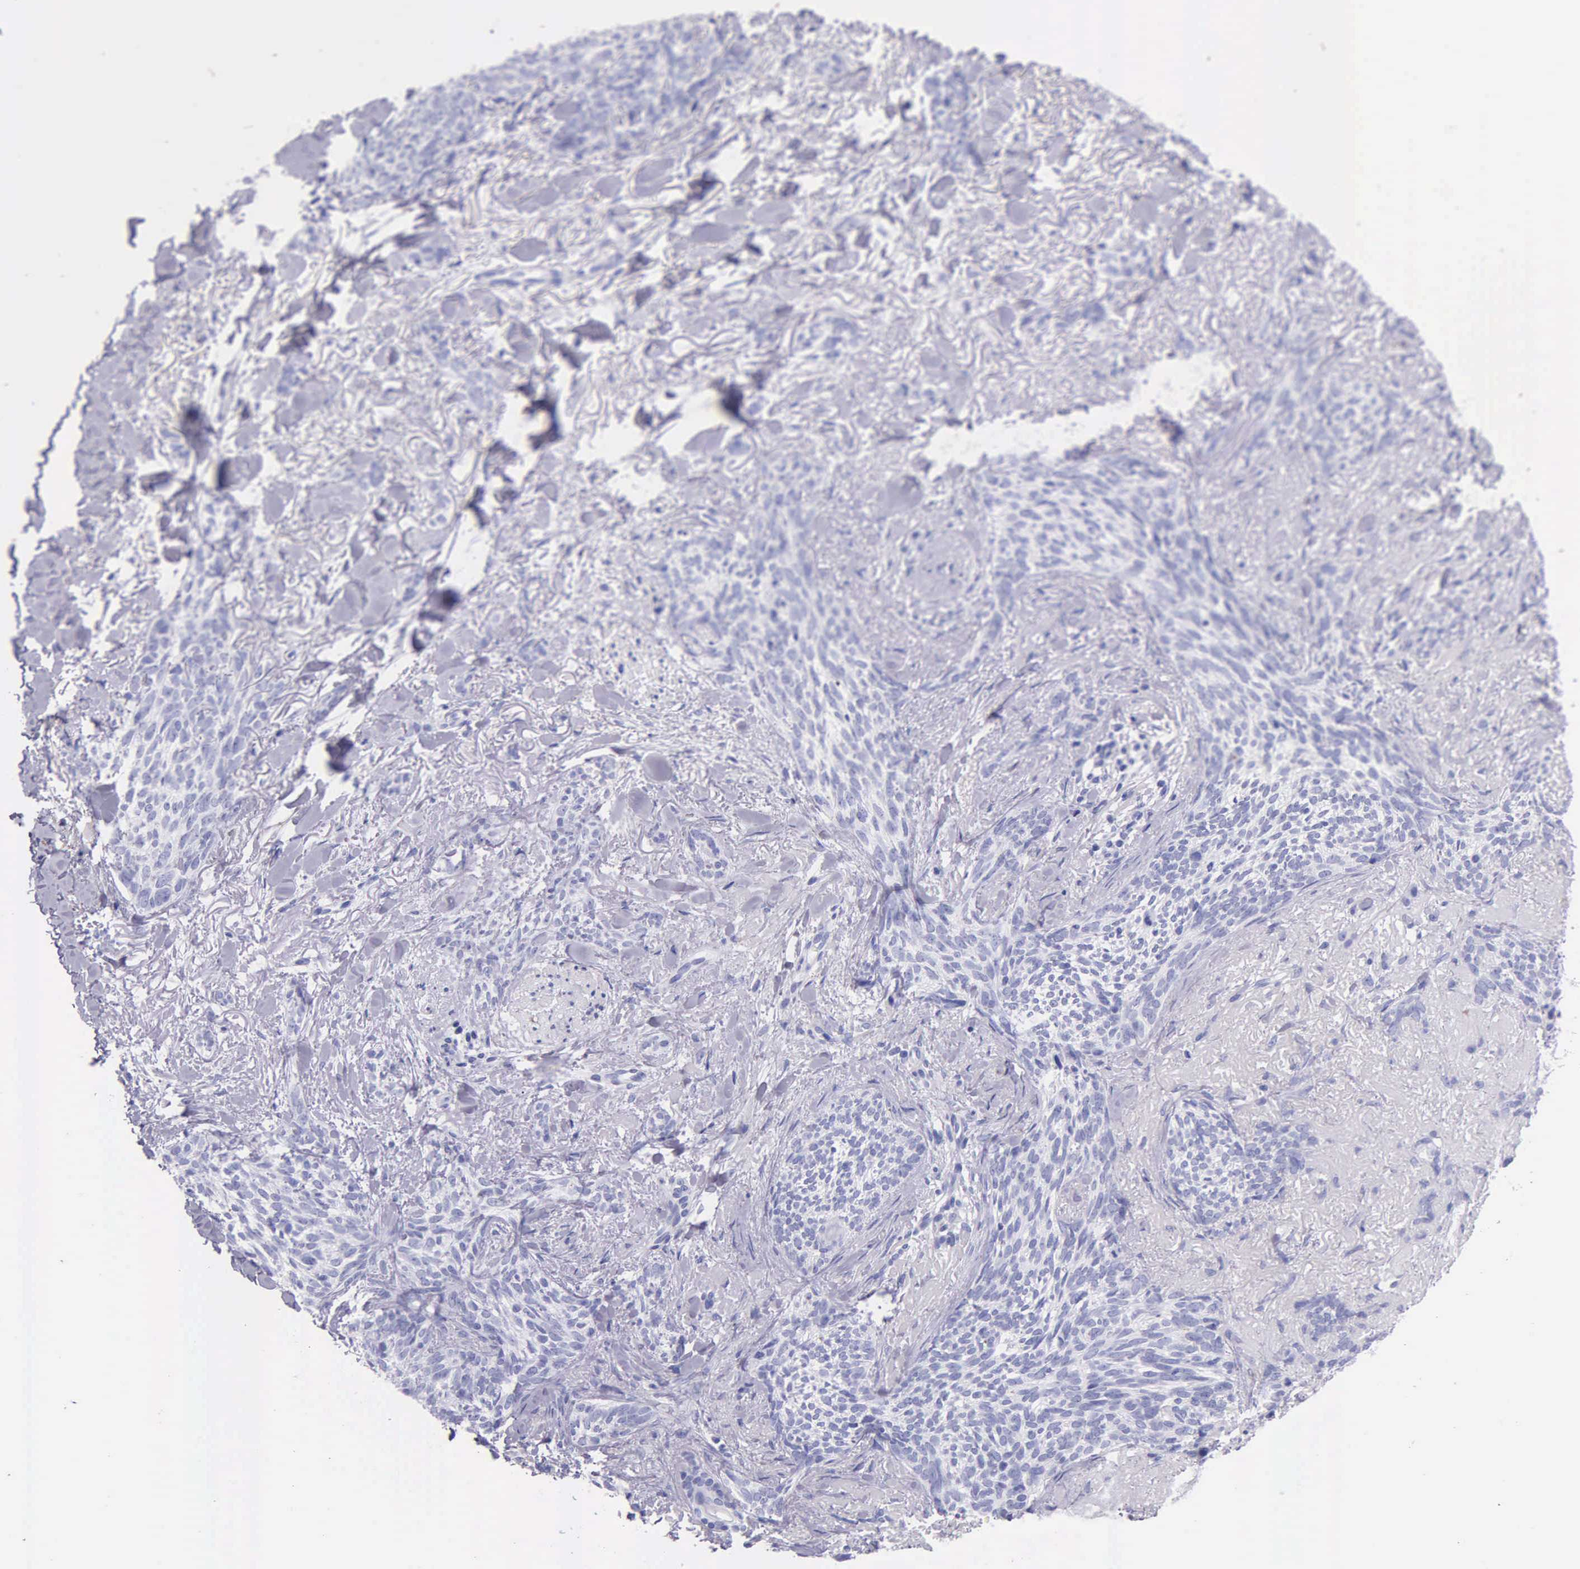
{"staining": {"intensity": "negative", "quantity": "none", "location": "none"}, "tissue": "skin cancer", "cell_type": "Tumor cells", "image_type": "cancer", "snomed": [{"axis": "morphology", "description": "Basal cell carcinoma"}, {"axis": "topography", "description": "Skin"}], "caption": "IHC micrograph of human basal cell carcinoma (skin) stained for a protein (brown), which demonstrates no positivity in tumor cells.", "gene": "KLK3", "patient": {"sex": "female", "age": 81}}